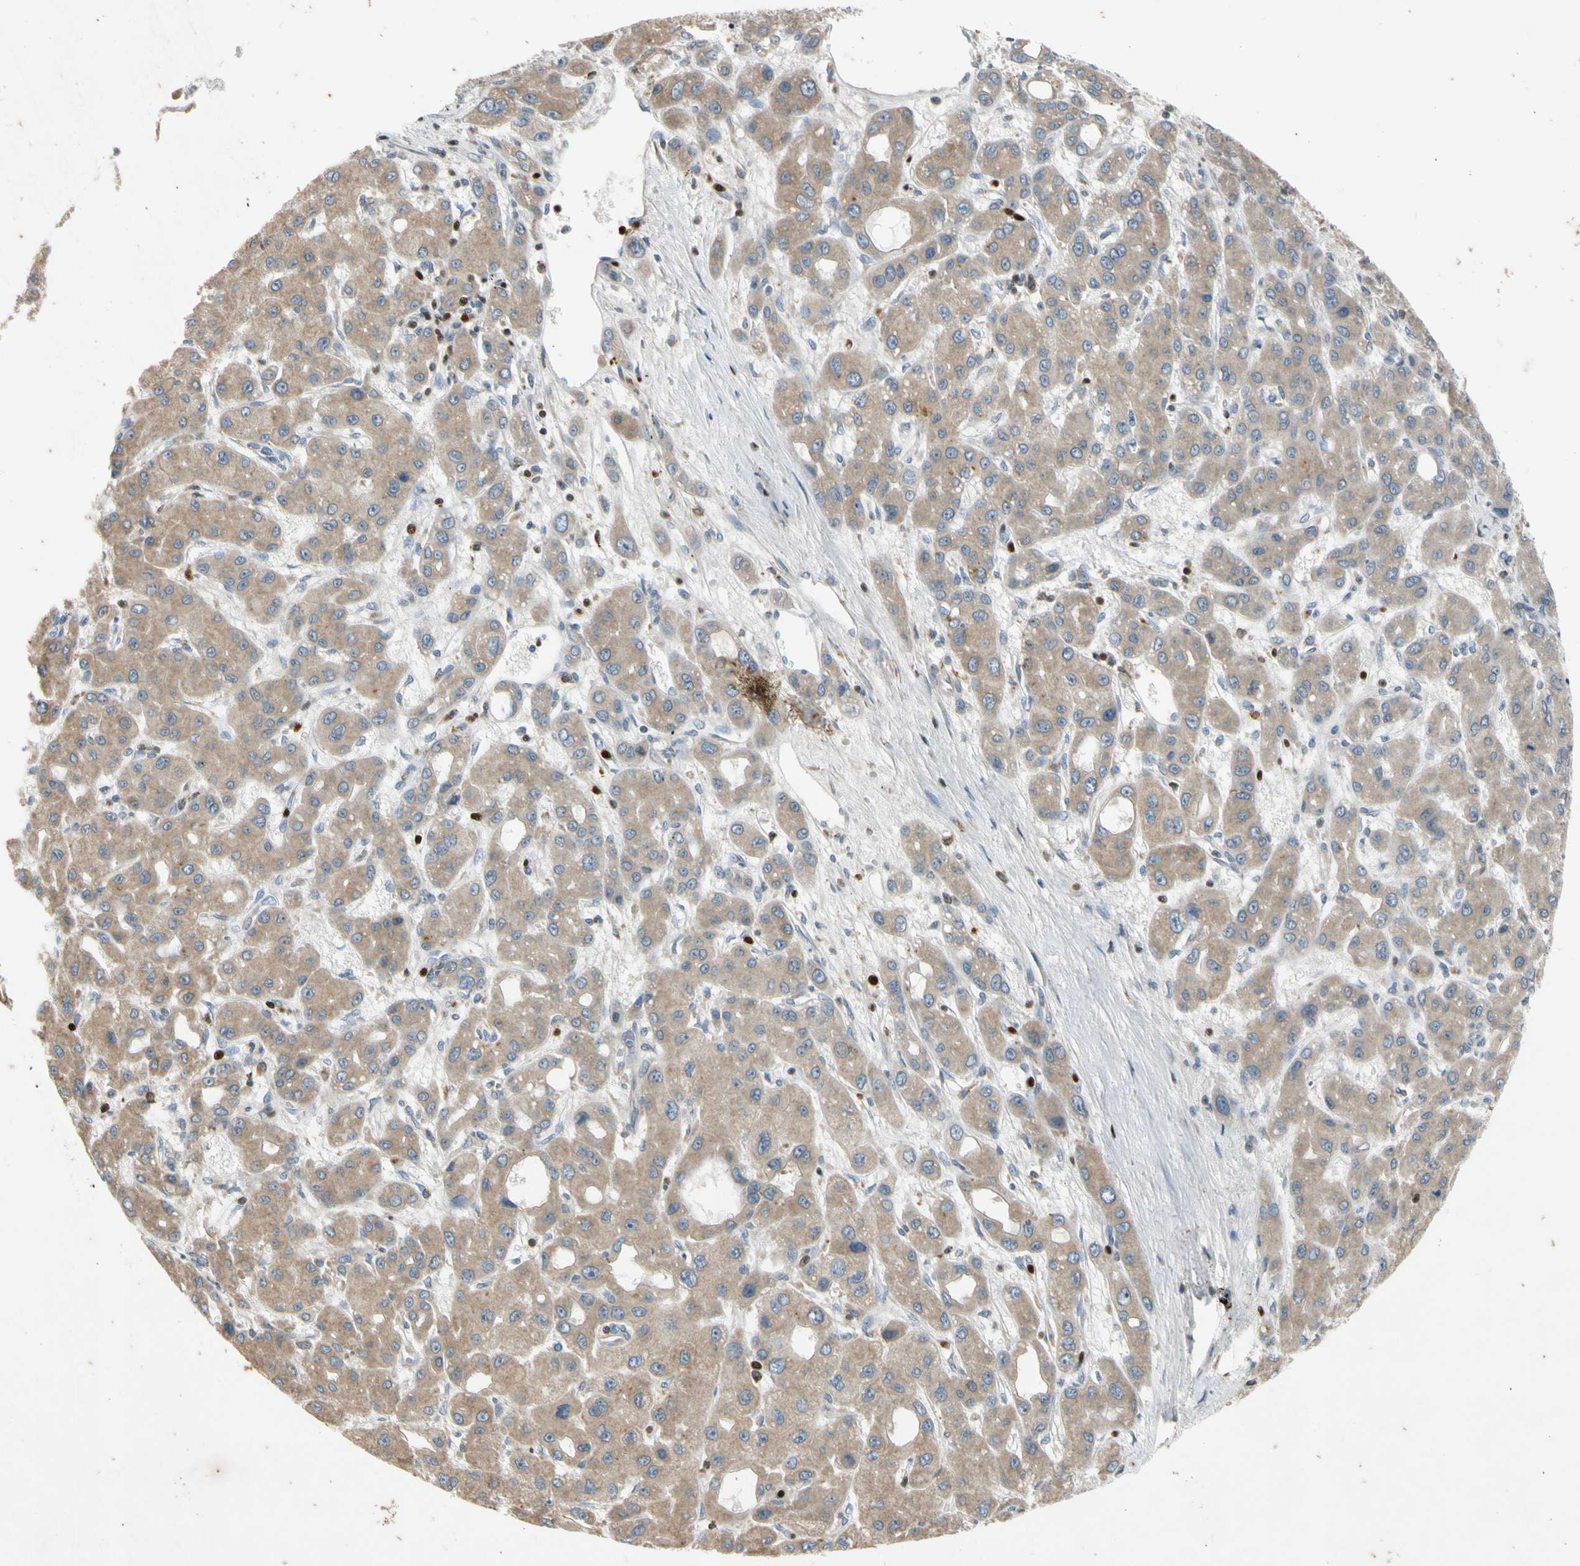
{"staining": {"intensity": "weak", "quantity": ">75%", "location": "cytoplasmic/membranous"}, "tissue": "liver cancer", "cell_type": "Tumor cells", "image_type": "cancer", "snomed": [{"axis": "morphology", "description": "Carcinoma, Hepatocellular, NOS"}, {"axis": "topography", "description": "Liver"}], "caption": "About >75% of tumor cells in human liver cancer (hepatocellular carcinoma) display weak cytoplasmic/membranous protein expression as visualized by brown immunohistochemical staining.", "gene": "TBX21", "patient": {"sex": "male", "age": 55}}